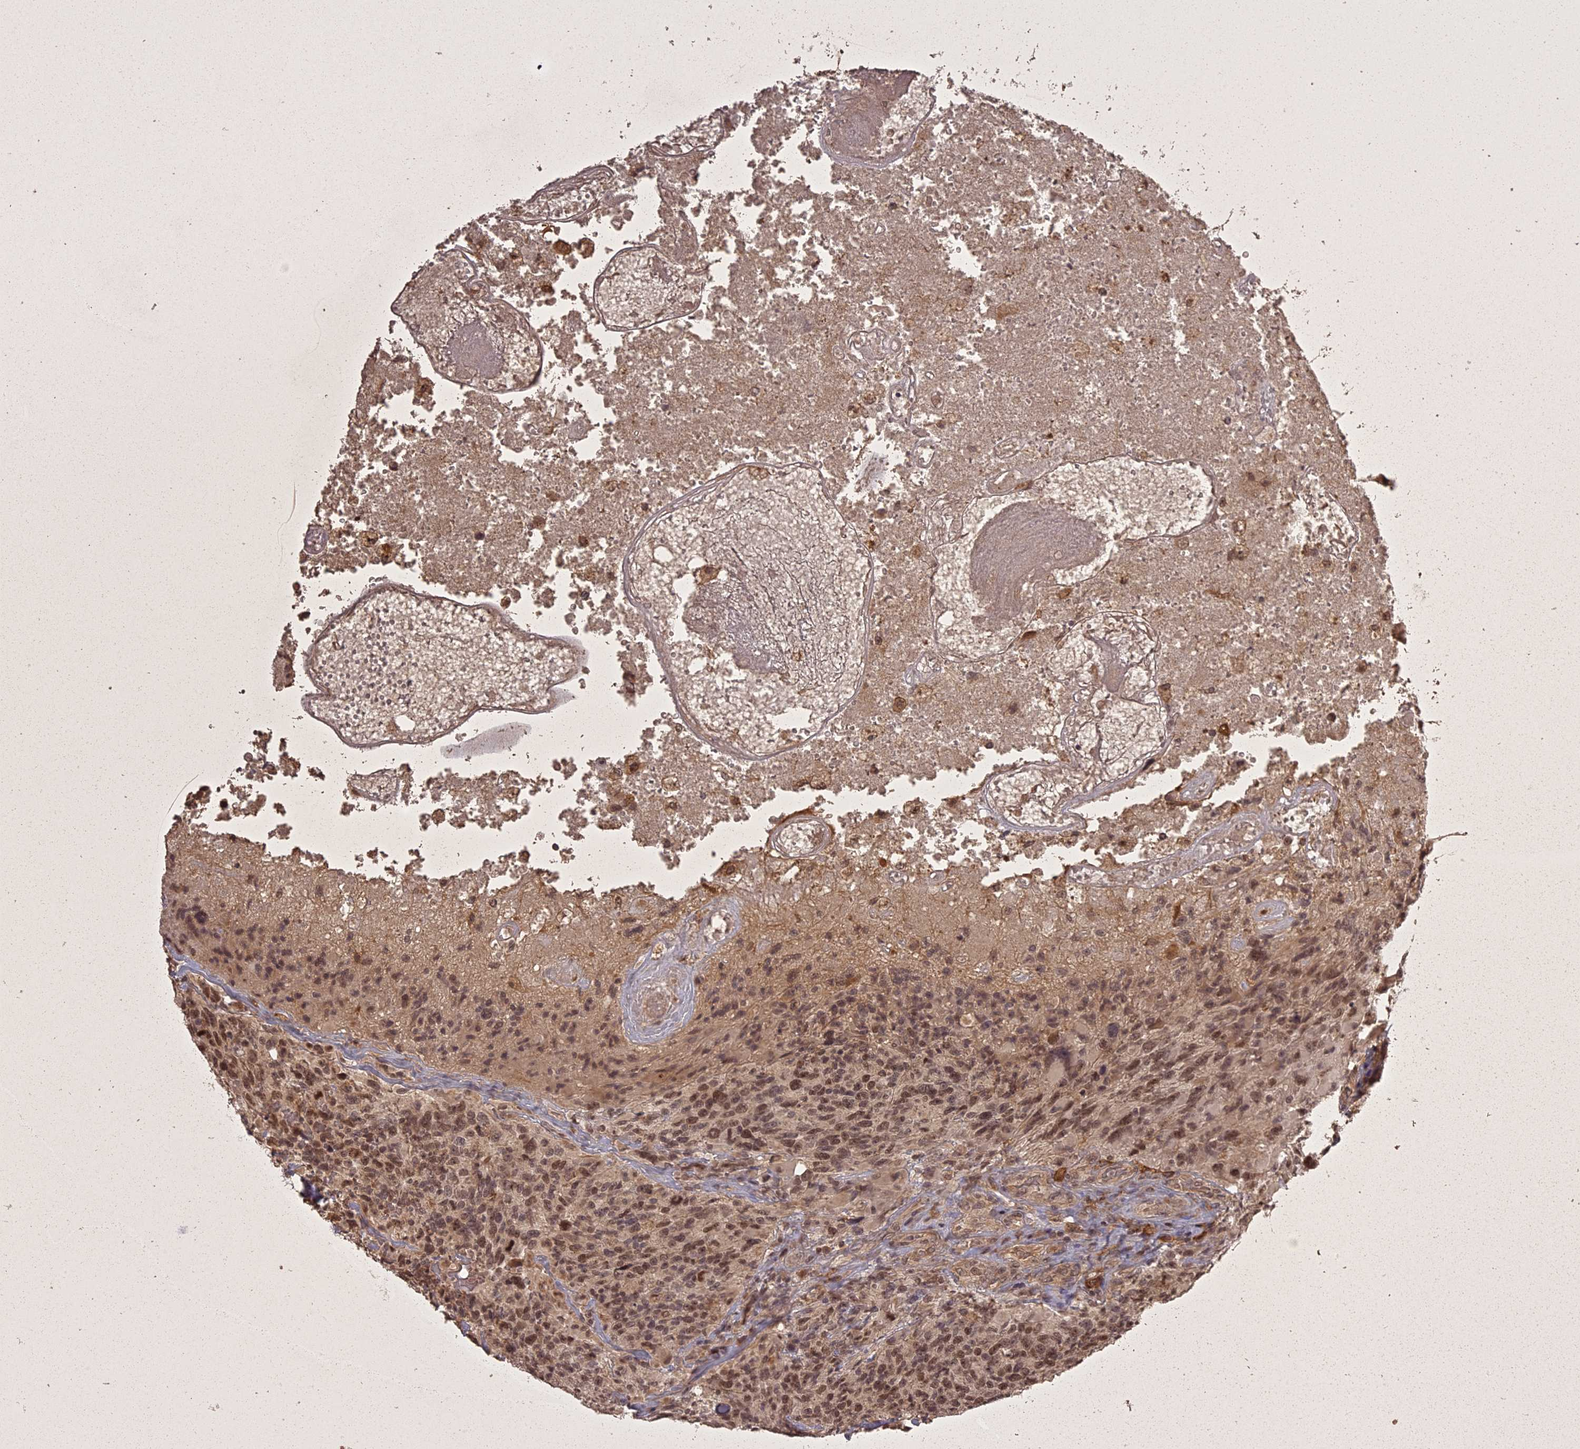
{"staining": {"intensity": "moderate", "quantity": ">75%", "location": "cytoplasmic/membranous,nuclear"}, "tissue": "glioma", "cell_type": "Tumor cells", "image_type": "cancer", "snomed": [{"axis": "morphology", "description": "Glioma, malignant, High grade"}, {"axis": "topography", "description": "Brain"}], "caption": "Human glioma stained for a protein (brown) displays moderate cytoplasmic/membranous and nuclear positive positivity in about >75% of tumor cells.", "gene": "ING5", "patient": {"sex": "male", "age": 76}}